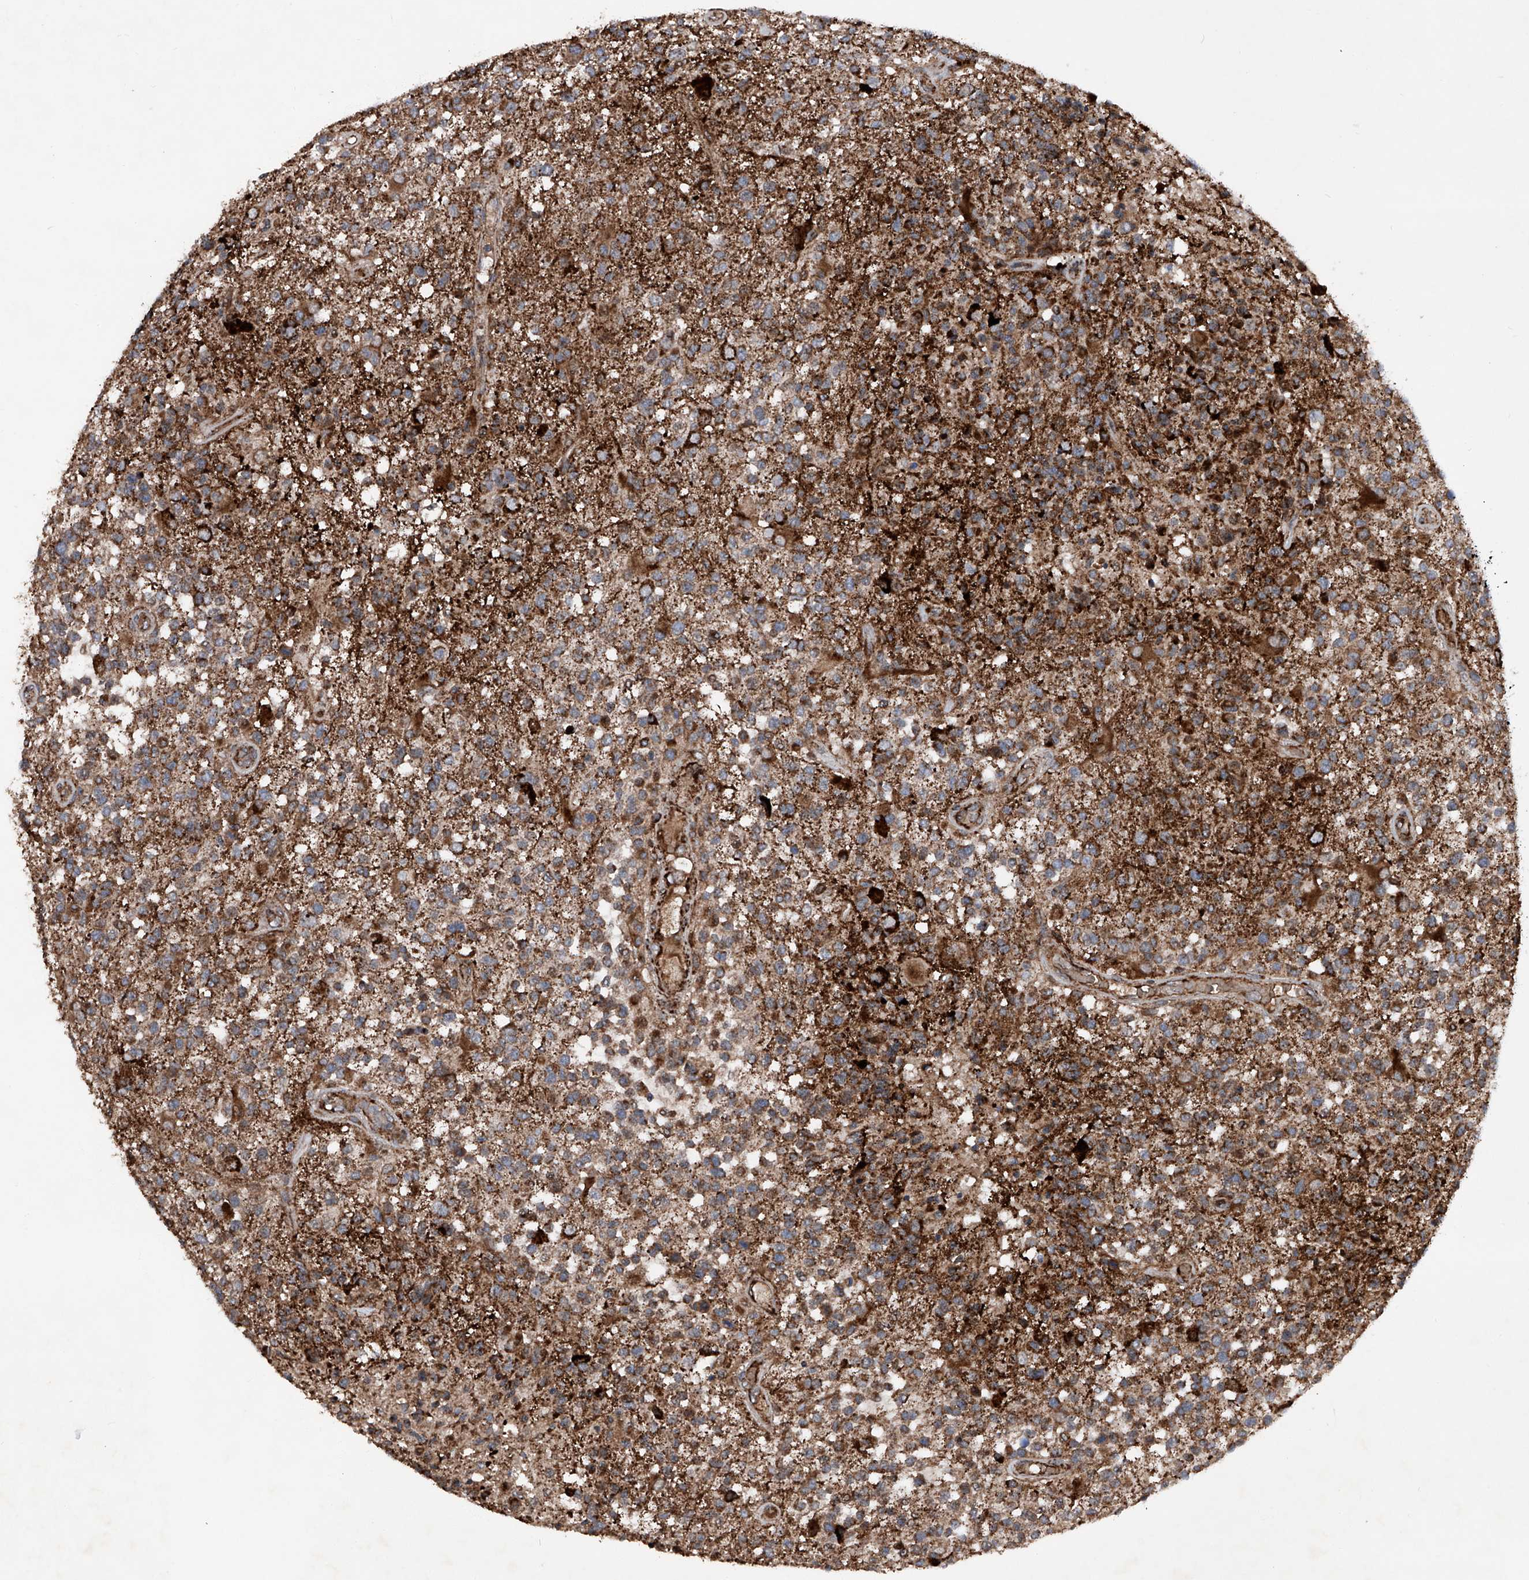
{"staining": {"intensity": "moderate", "quantity": "25%-75%", "location": "cytoplasmic/membranous"}, "tissue": "glioma", "cell_type": "Tumor cells", "image_type": "cancer", "snomed": [{"axis": "morphology", "description": "Glioma, malignant, High grade"}, {"axis": "morphology", "description": "Glioblastoma, NOS"}, {"axis": "topography", "description": "Brain"}], "caption": "The micrograph exhibits a brown stain indicating the presence of a protein in the cytoplasmic/membranous of tumor cells in malignant glioma (high-grade).", "gene": "DAD1", "patient": {"sex": "male", "age": 60}}